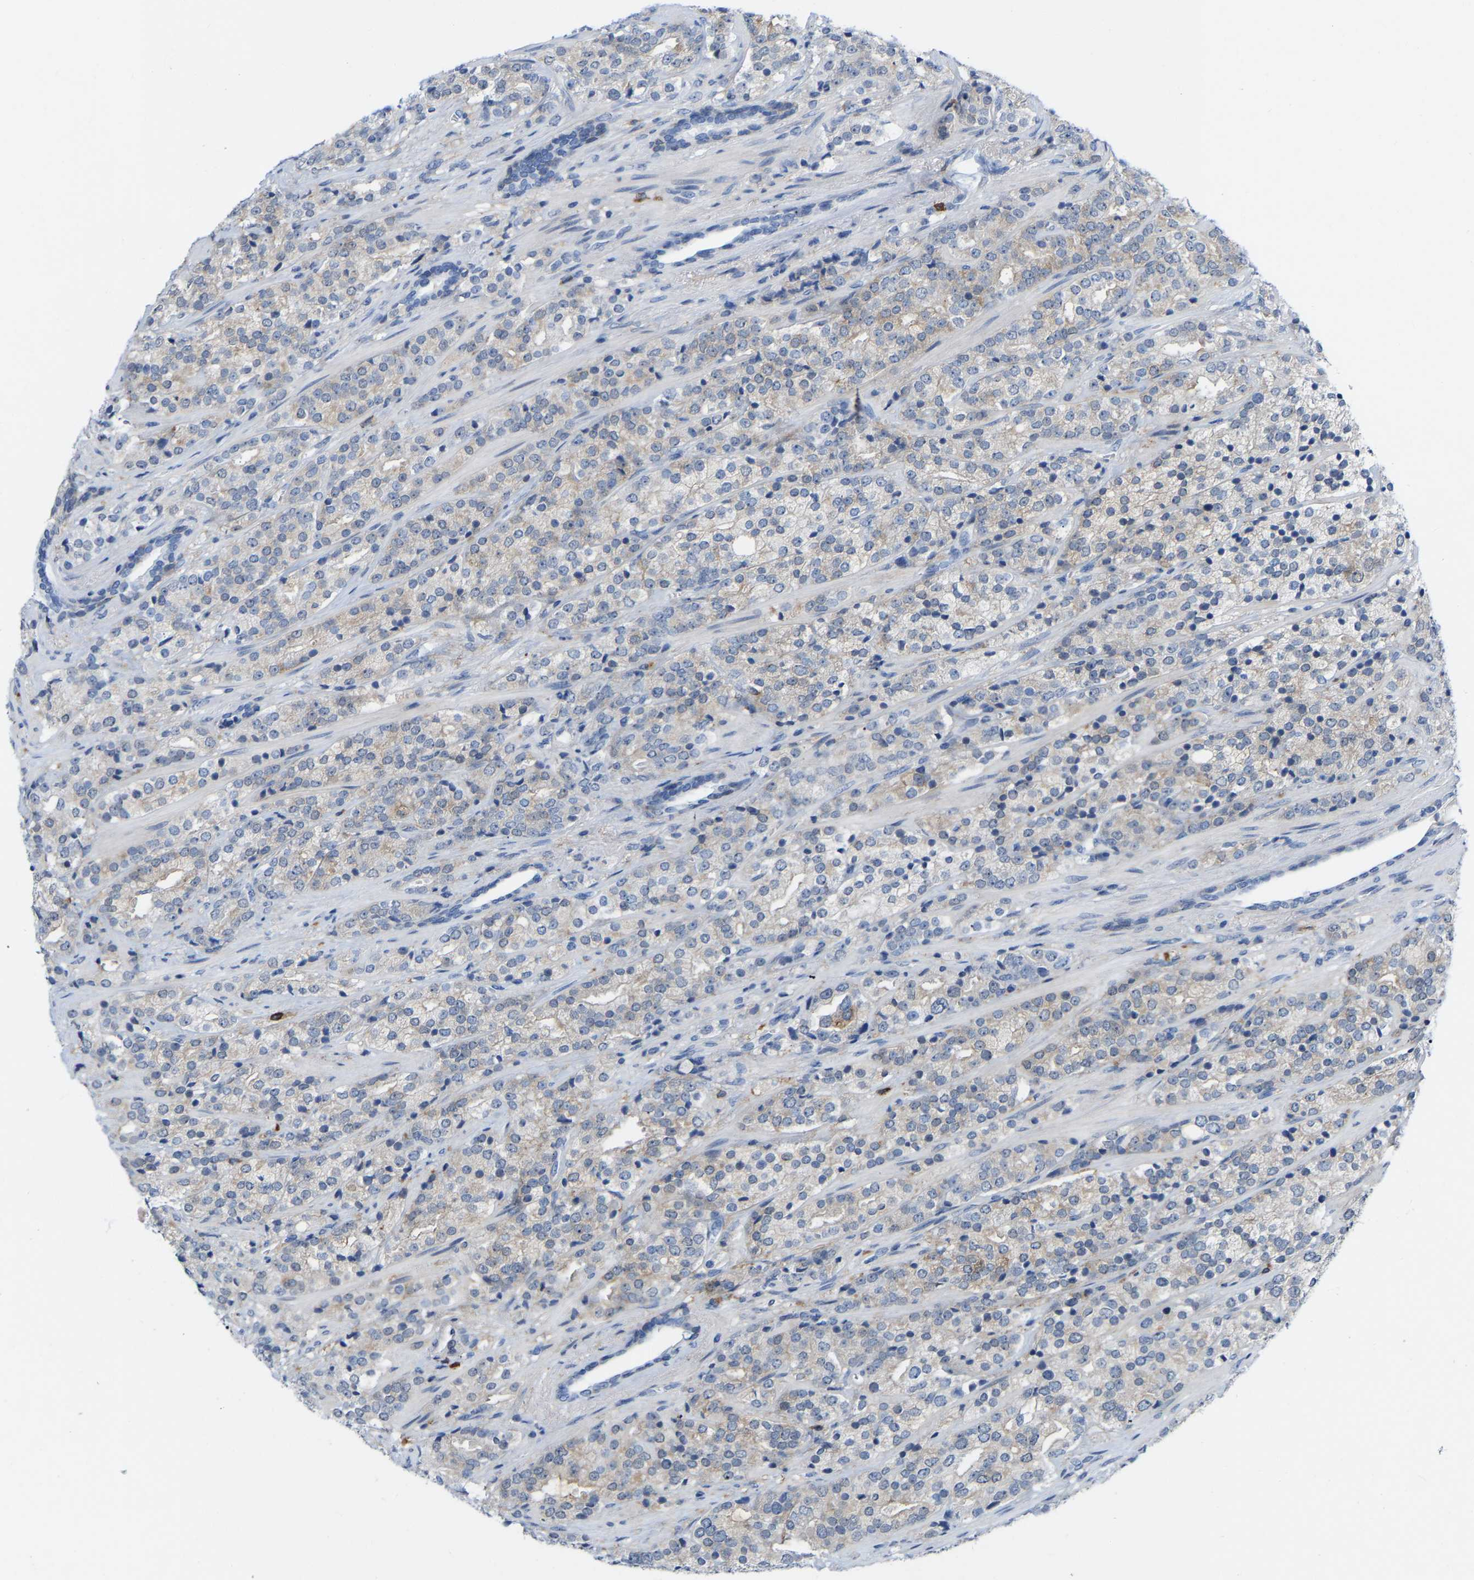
{"staining": {"intensity": "weak", "quantity": "<25%", "location": "cytoplasmic/membranous"}, "tissue": "prostate cancer", "cell_type": "Tumor cells", "image_type": "cancer", "snomed": [{"axis": "morphology", "description": "Adenocarcinoma, High grade"}, {"axis": "topography", "description": "Prostate"}], "caption": "Photomicrograph shows no protein staining in tumor cells of adenocarcinoma (high-grade) (prostate) tissue.", "gene": "ABTB2", "patient": {"sex": "male", "age": 71}}